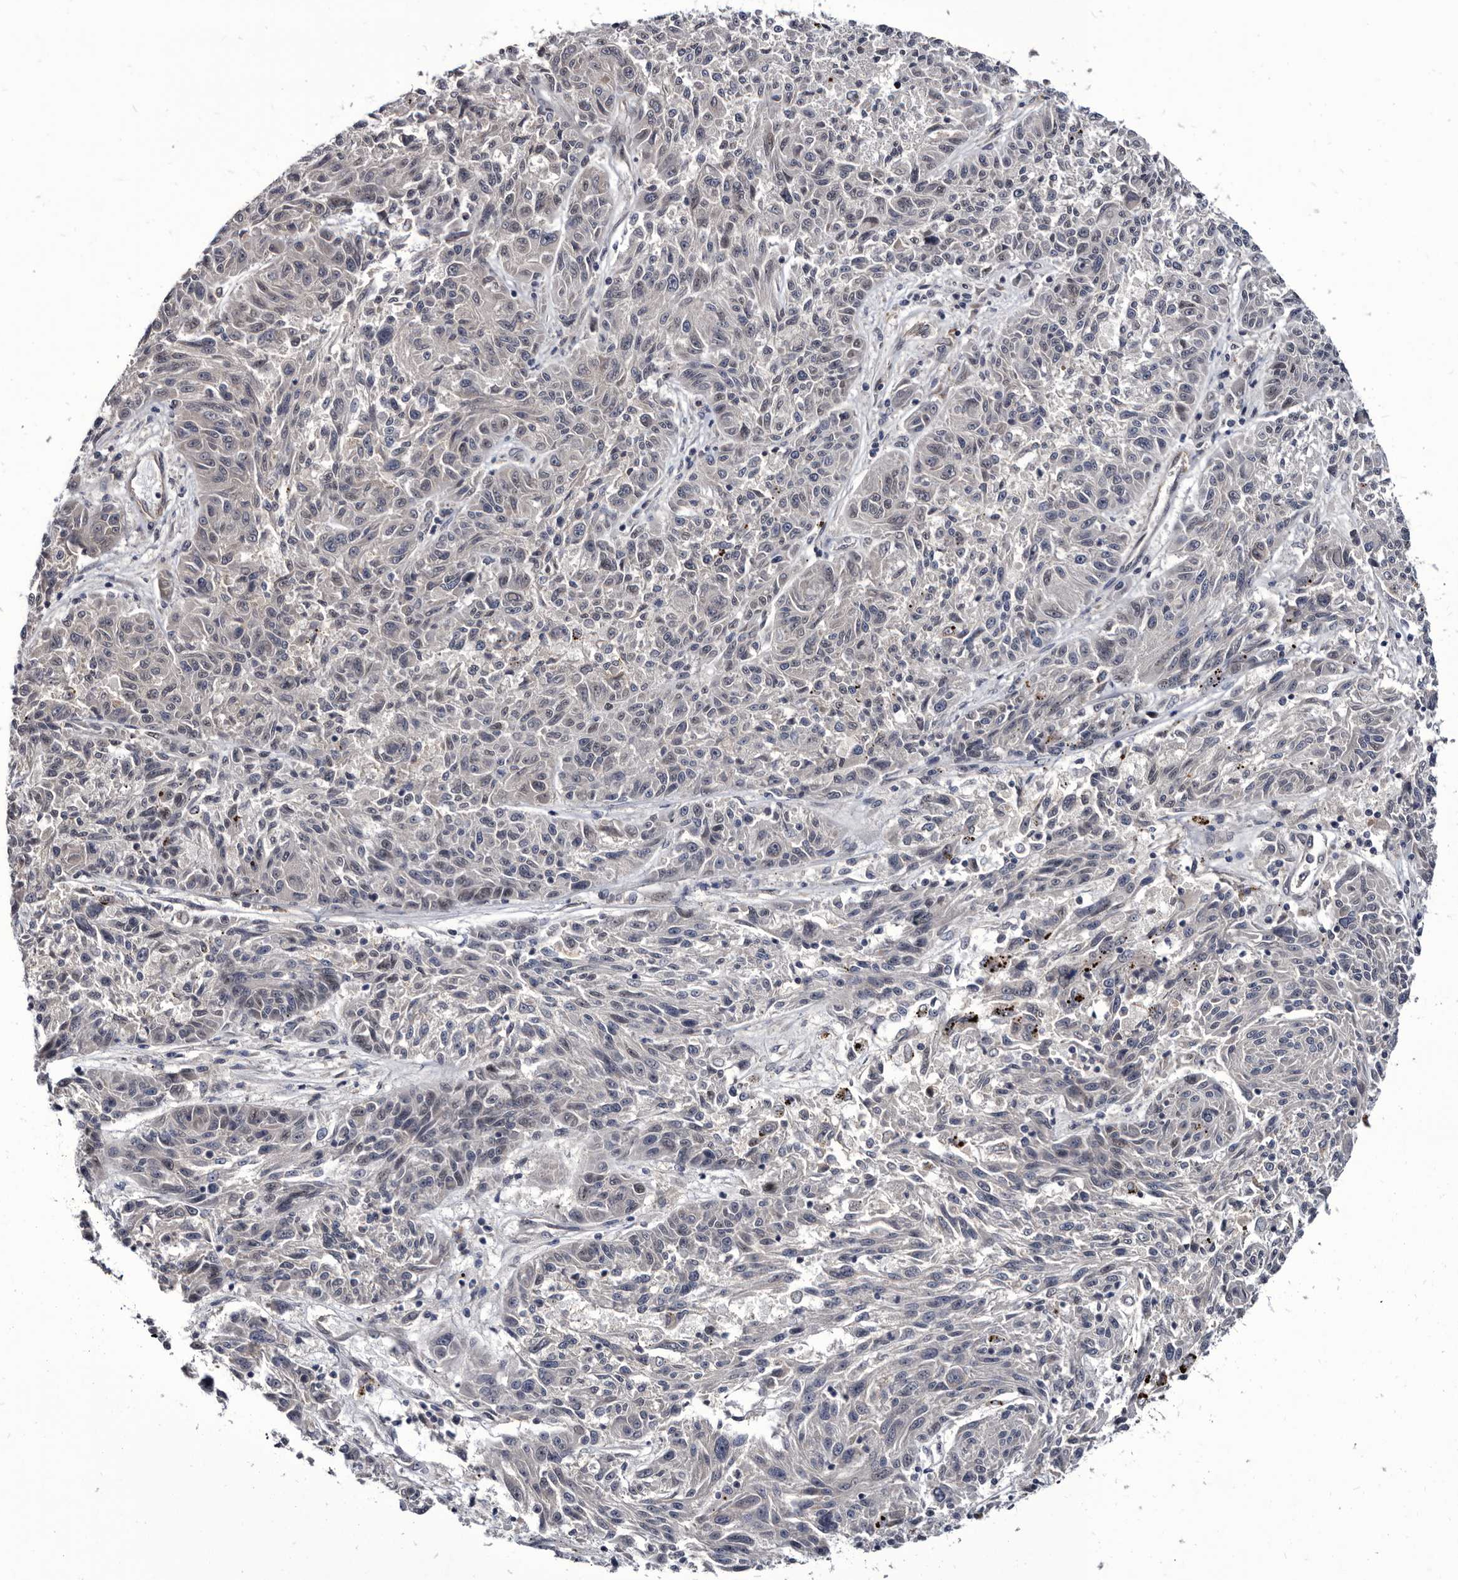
{"staining": {"intensity": "negative", "quantity": "none", "location": "none"}, "tissue": "melanoma", "cell_type": "Tumor cells", "image_type": "cancer", "snomed": [{"axis": "morphology", "description": "Malignant melanoma, NOS"}, {"axis": "topography", "description": "Skin"}], "caption": "Histopathology image shows no protein expression in tumor cells of melanoma tissue.", "gene": "PROM1", "patient": {"sex": "male", "age": 53}}